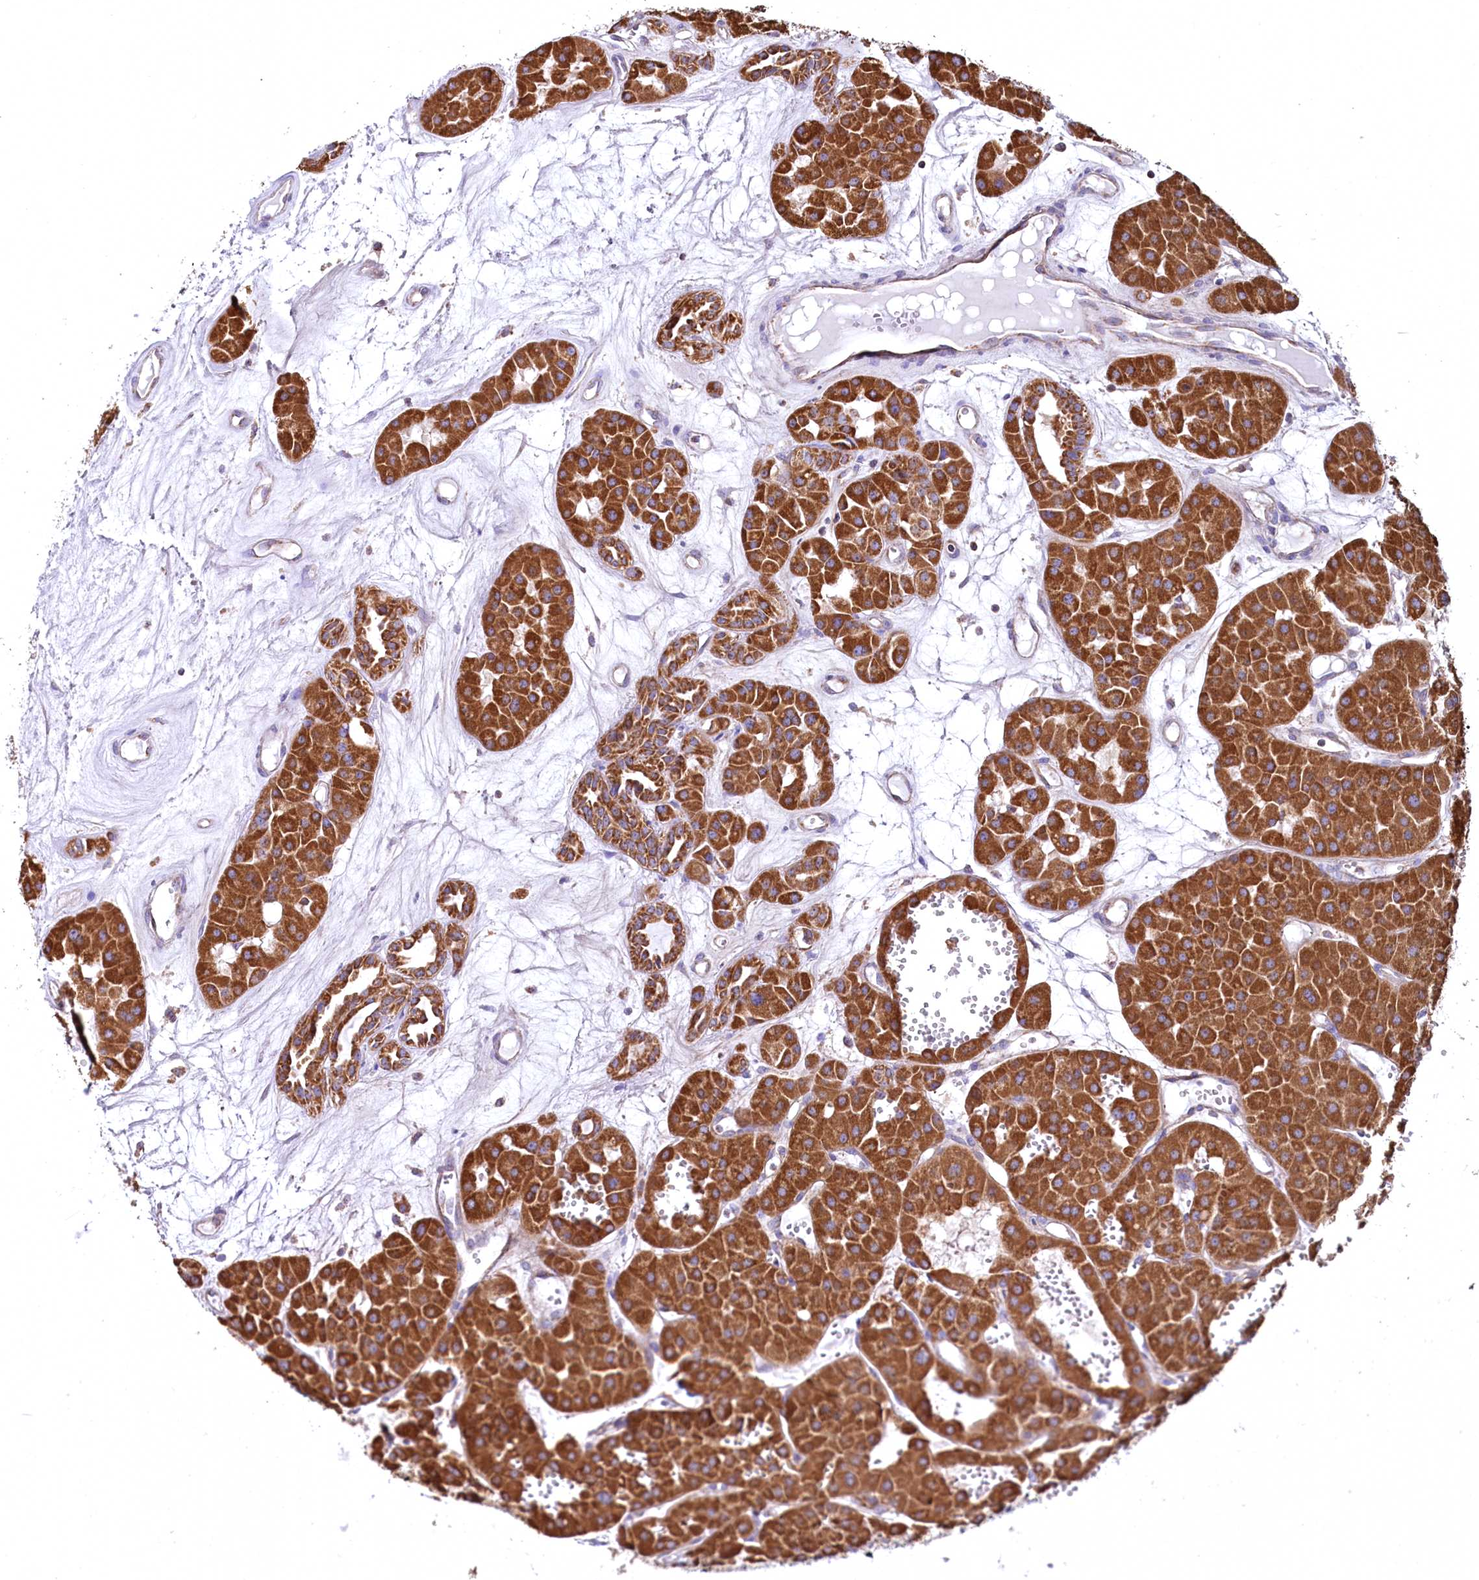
{"staining": {"intensity": "strong", "quantity": ">75%", "location": "cytoplasmic/membranous"}, "tissue": "renal cancer", "cell_type": "Tumor cells", "image_type": "cancer", "snomed": [{"axis": "morphology", "description": "Carcinoma, NOS"}, {"axis": "topography", "description": "Kidney"}], "caption": "IHC of carcinoma (renal) exhibits high levels of strong cytoplasmic/membranous positivity in approximately >75% of tumor cells.", "gene": "NUDT15", "patient": {"sex": "female", "age": 75}}